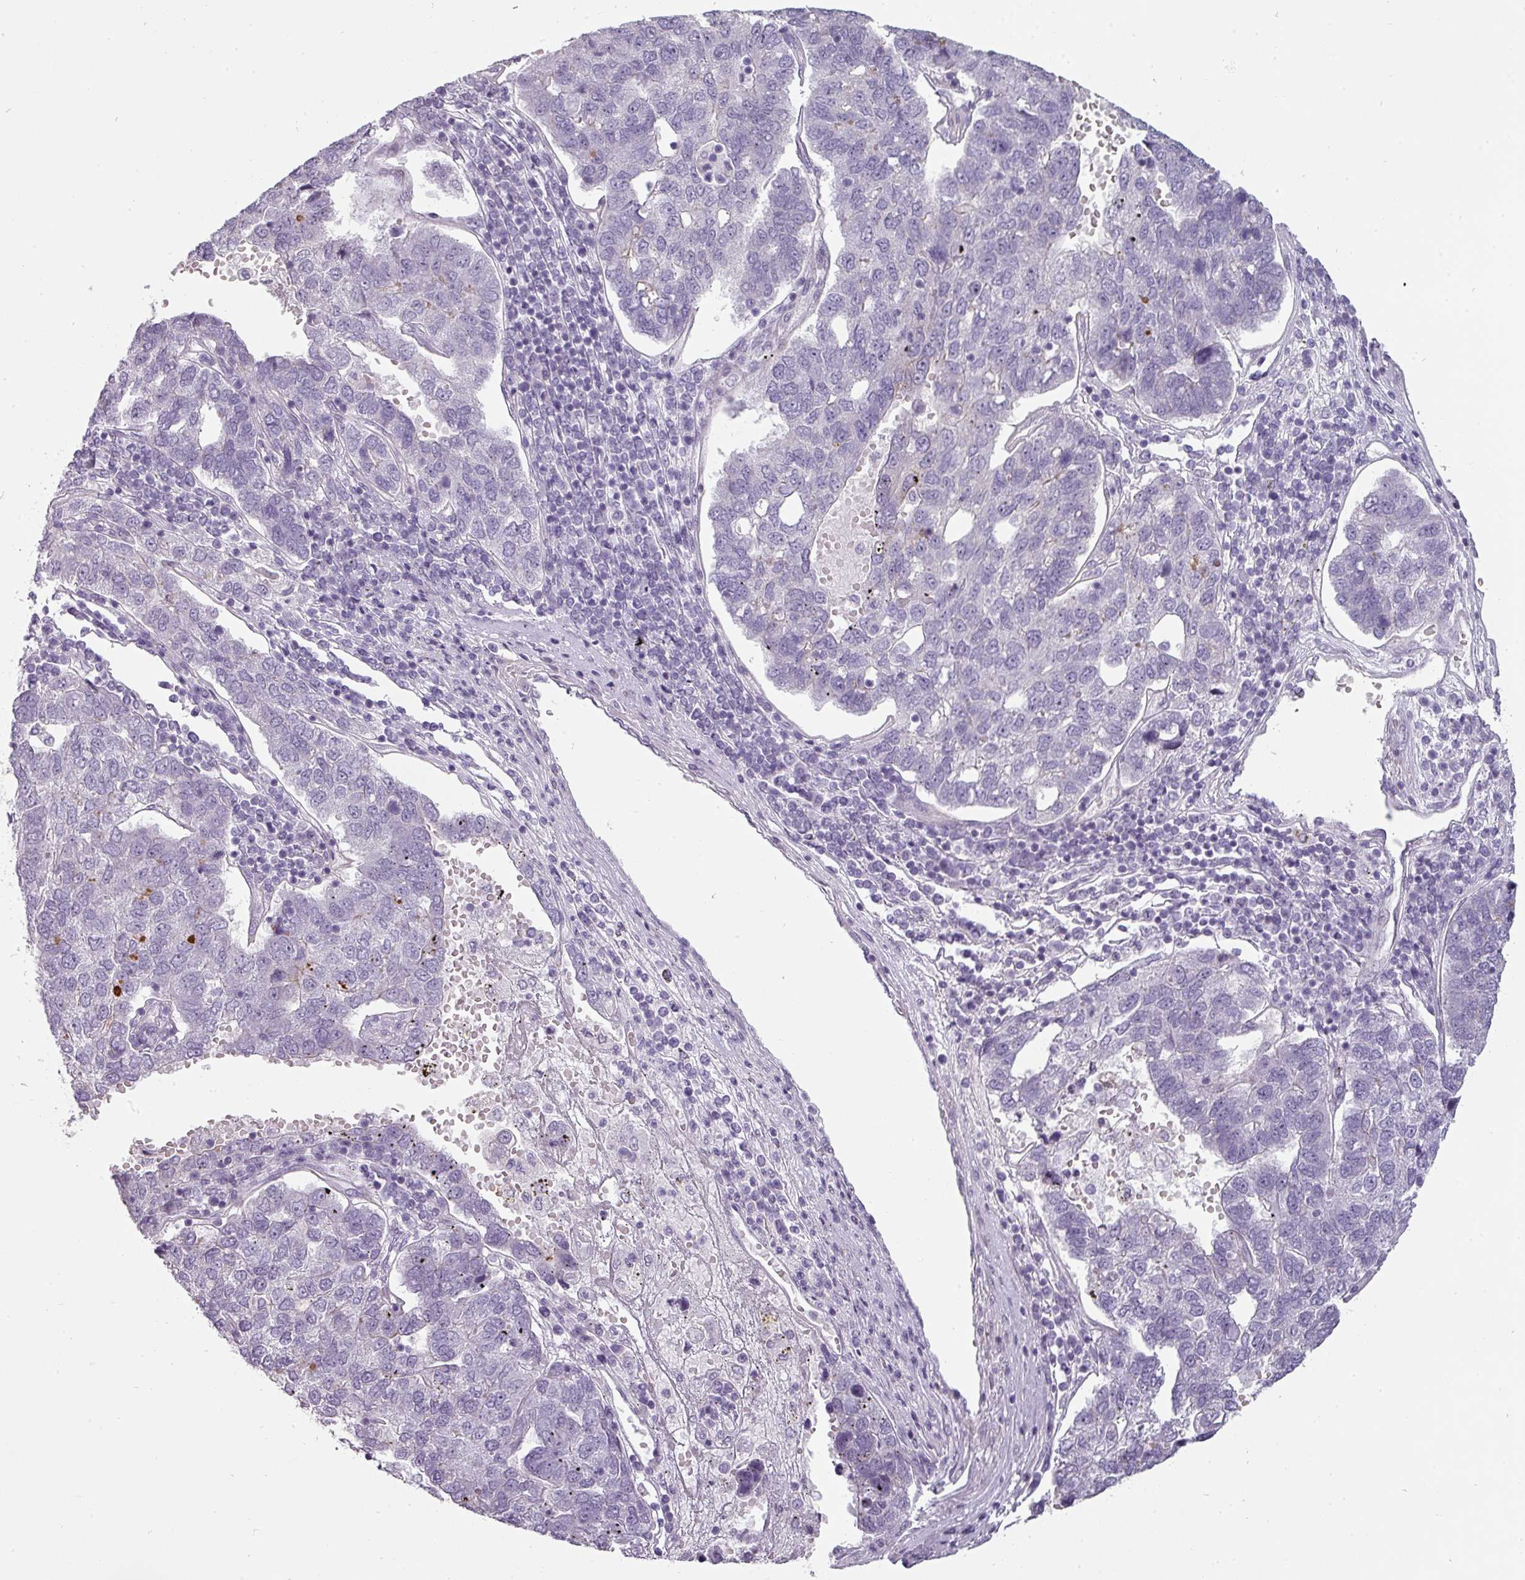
{"staining": {"intensity": "negative", "quantity": "none", "location": "none"}, "tissue": "pancreatic cancer", "cell_type": "Tumor cells", "image_type": "cancer", "snomed": [{"axis": "morphology", "description": "Adenocarcinoma, NOS"}, {"axis": "topography", "description": "Pancreas"}], "caption": "IHC of human adenocarcinoma (pancreatic) displays no staining in tumor cells. The staining is performed using DAB brown chromogen with nuclei counter-stained in using hematoxylin.", "gene": "CHRDL1", "patient": {"sex": "female", "age": 61}}